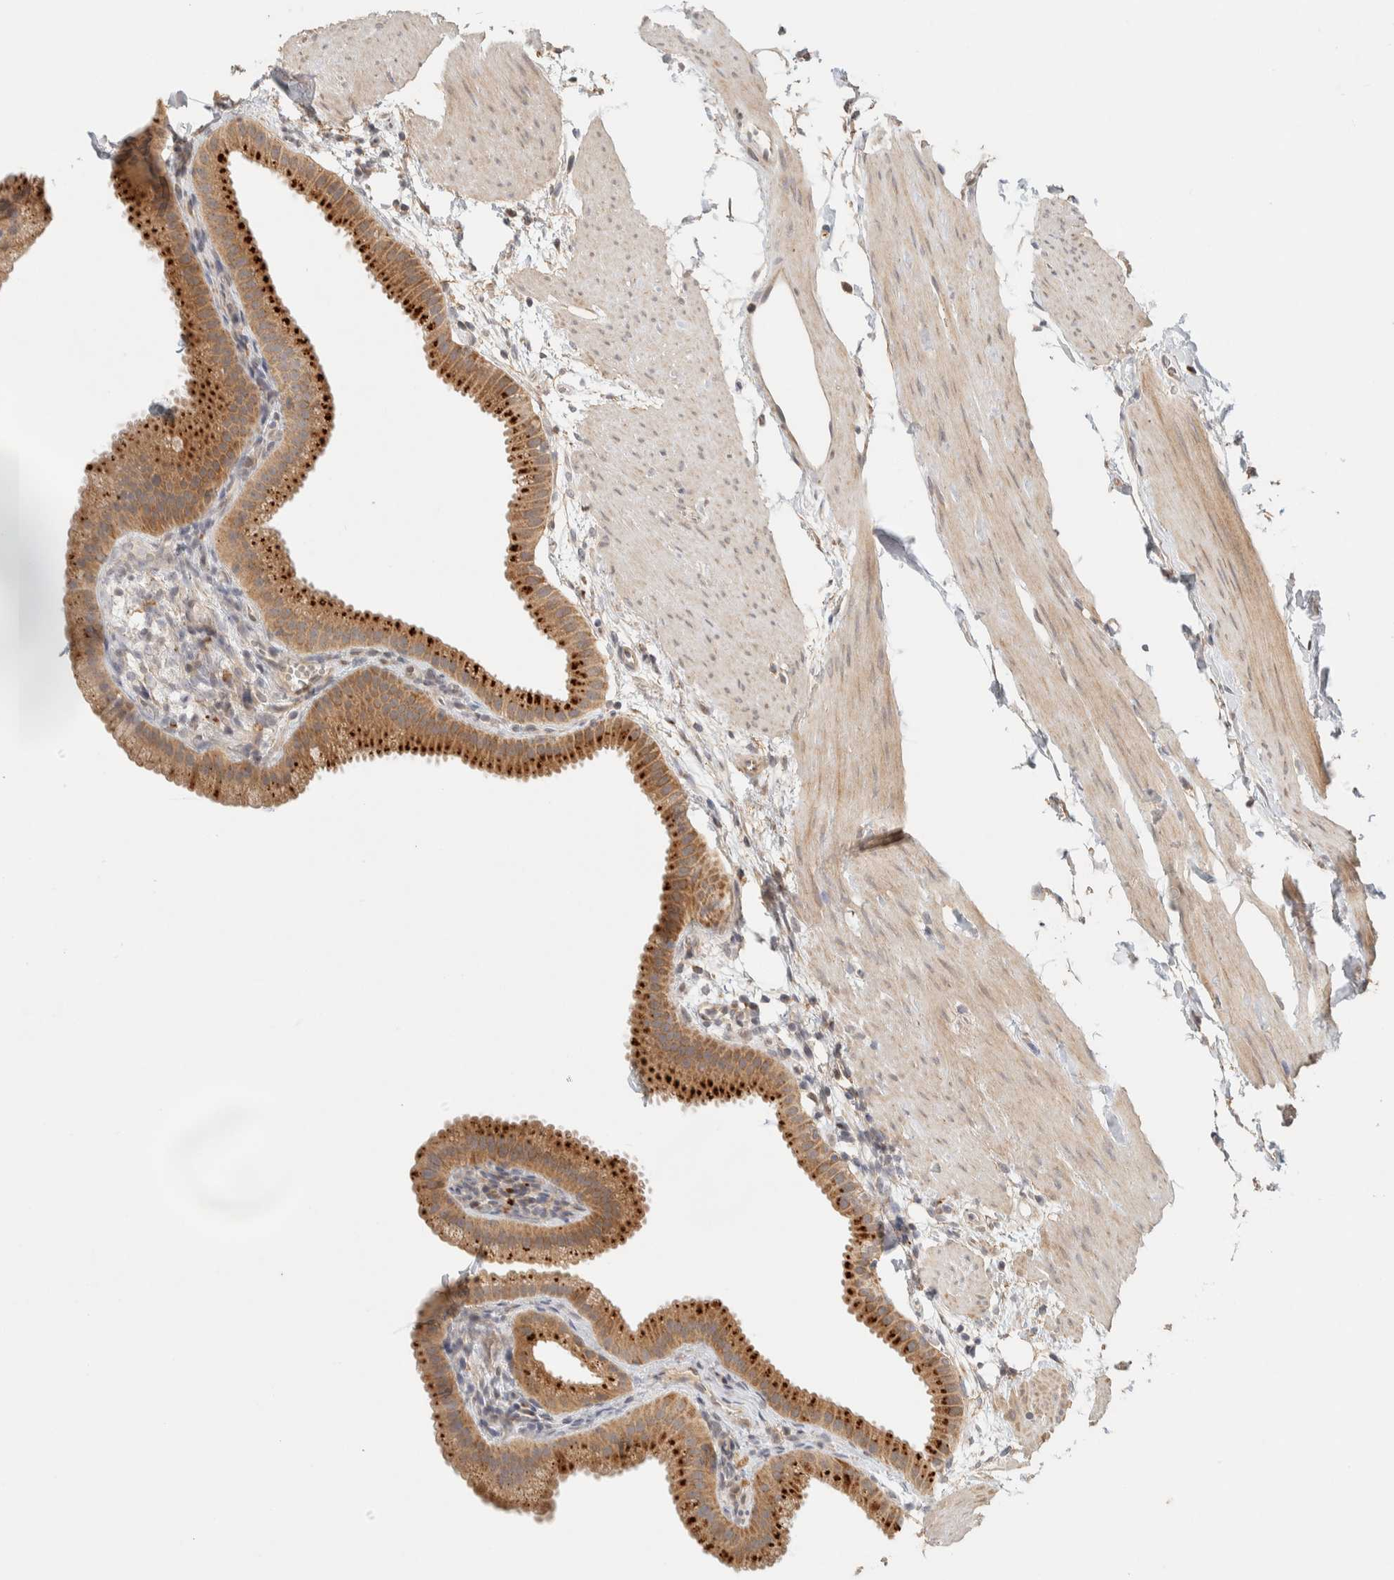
{"staining": {"intensity": "moderate", "quantity": ">75%", "location": "cytoplasmic/membranous"}, "tissue": "gallbladder", "cell_type": "Glandular cells", "image_type": "normal", "snomed": [{"axis": "morphology", "description": "Normal tissue, NOS"}, {"axis": "topography", "description": "Gallbladder"}], "caption": "Brown immunohistochemical staining in normal human gallbladder demonstrates moderate cytoplasmic/membranous expression in about >75% of glandular cells.", "gene": "ITPA", "patient": {"sex": "female", "age": 64}}